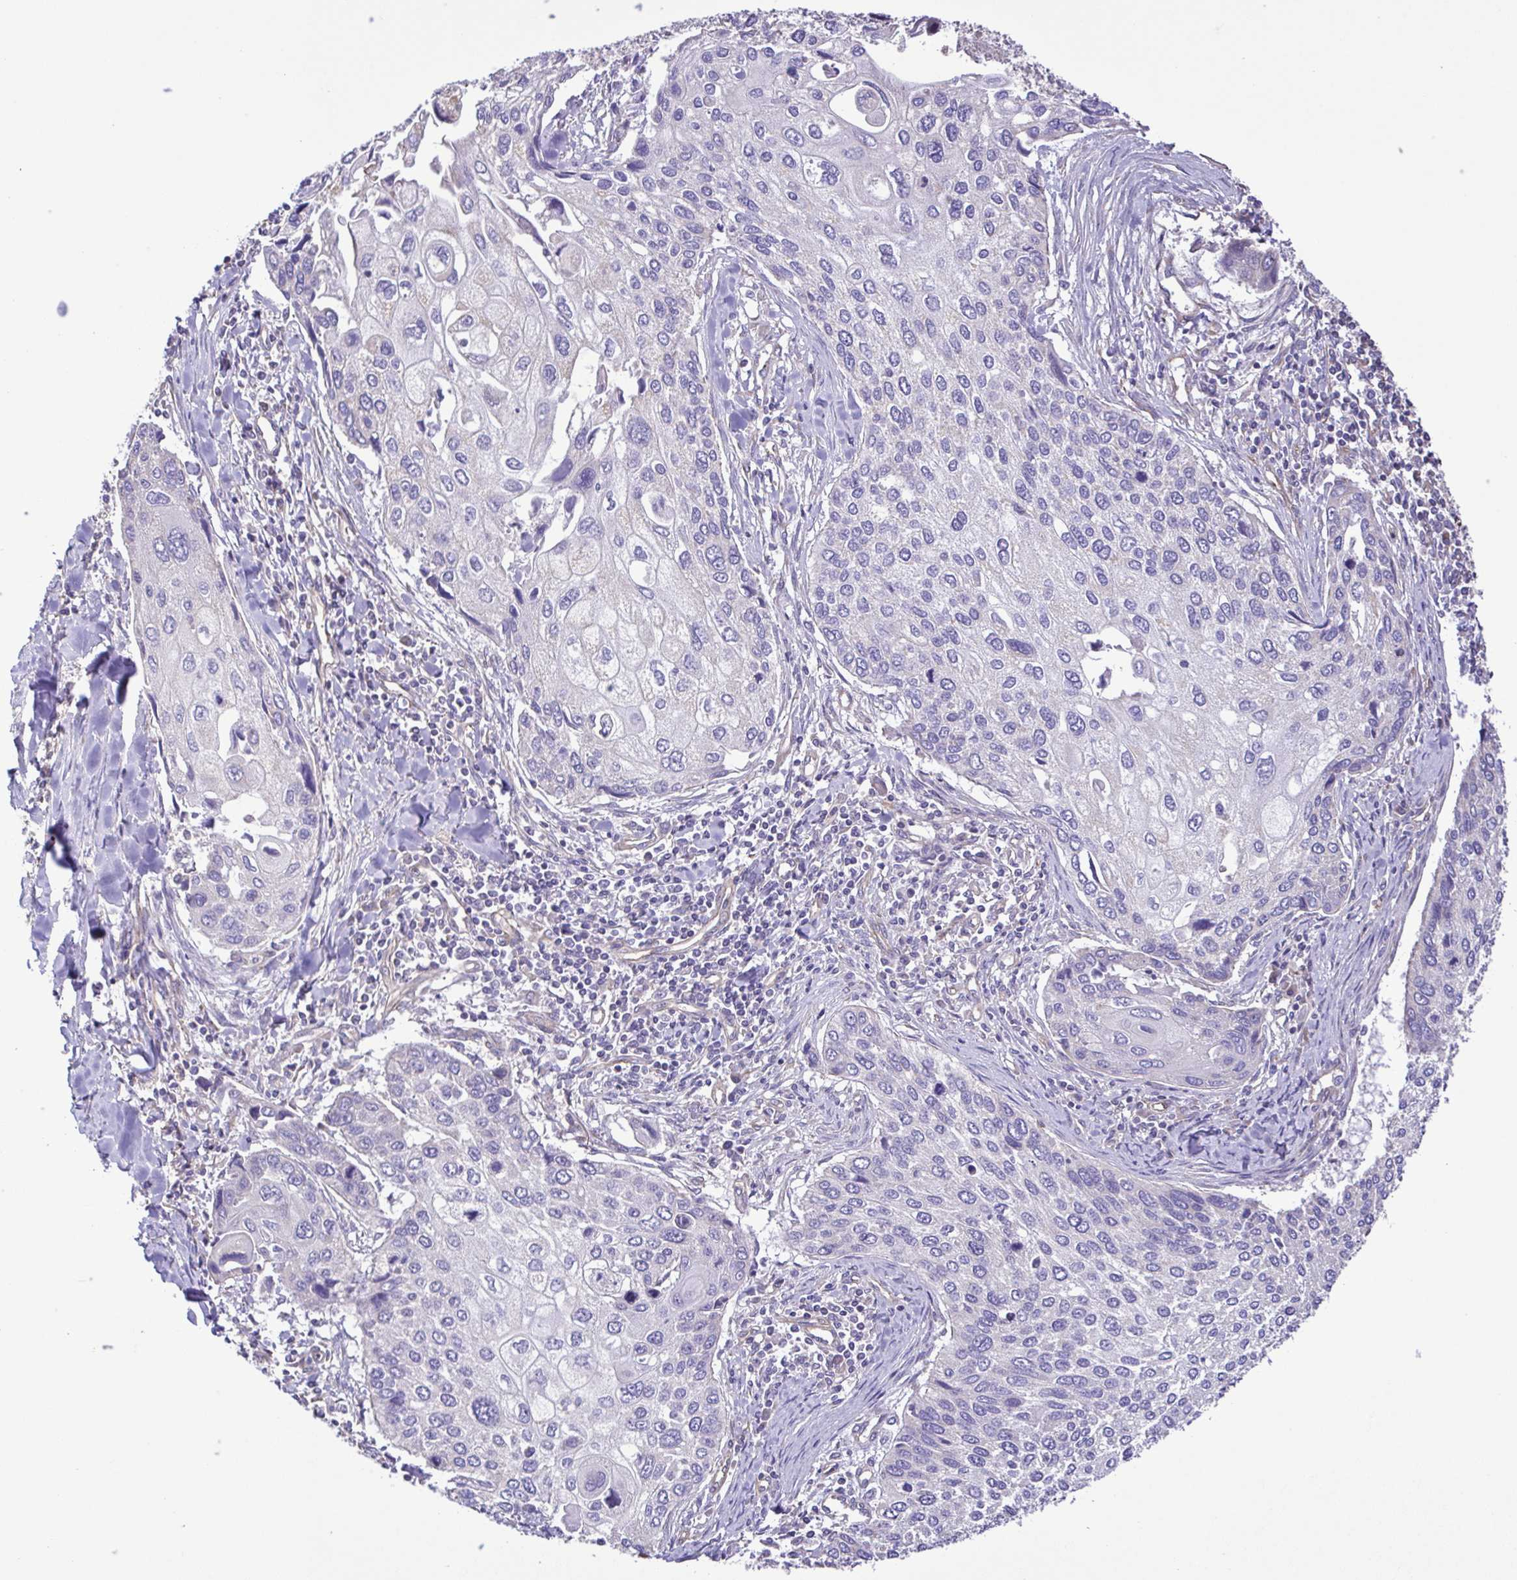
{"staining": {"intensity": "negative", "quantity": "none", "location": "none"}, "tissue": "lung cancer", "cell_type": "Tumor cells", "image_type": "cancer", "snomed": [{"axis": "morphology", "description": "Squamous cell carcinoma, NOS"}, {"axis": "morphology", "description": "Squamous cell carcinoma, metastatic, NOS"}, {"axis": "topography", "description": "Lung"}], "caption": "IHC of lung cancer demonstrates no expression in tumor cells. (DAB immunohistochemistry visualized using brightfield microscopy, high magnification).", "gene": "FLT1", "patient": {"sex": "male", "age": 63}}